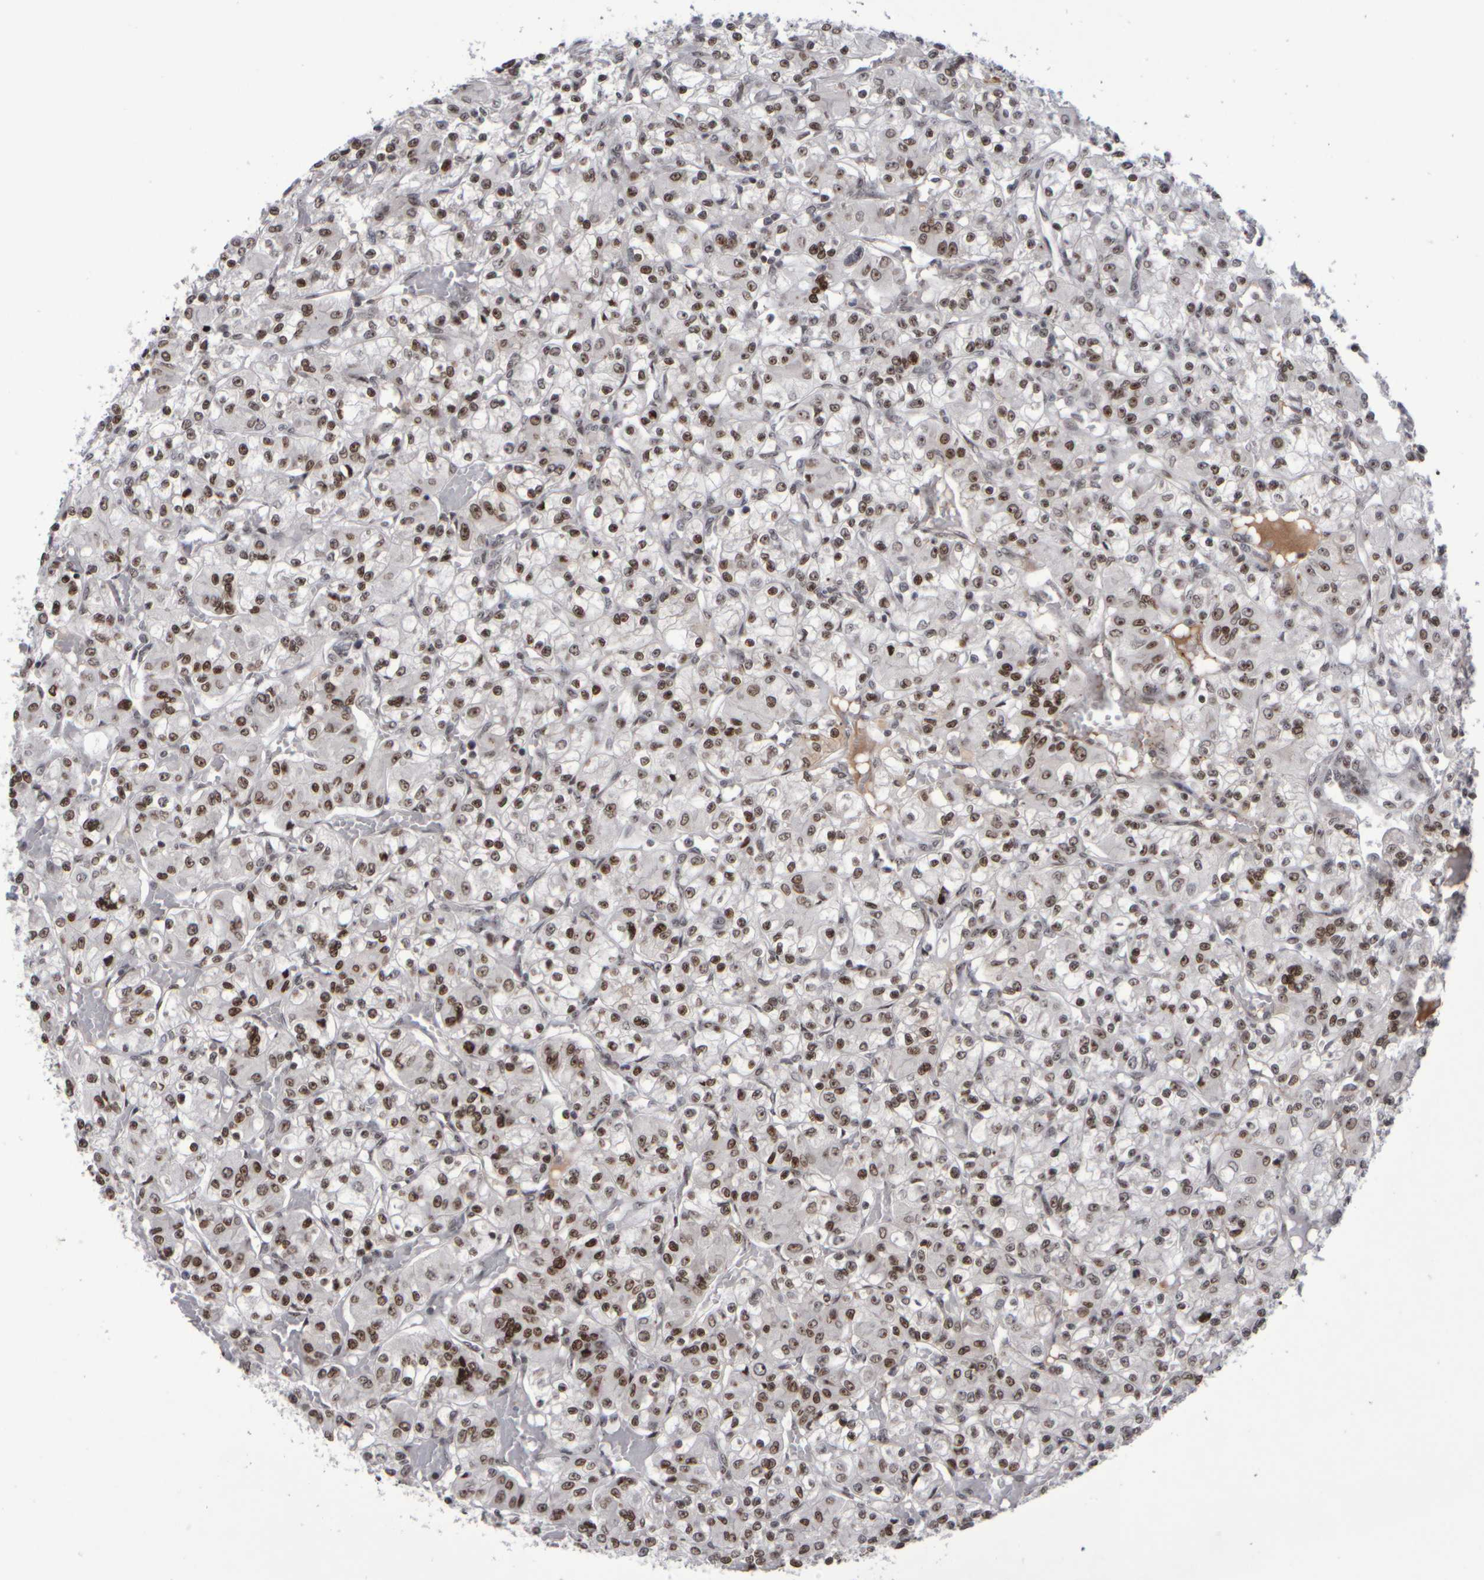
{"staining": {"intensity": "moderate", "quantity": ">75%", "location": "nuclear"}, "tissue": "renal cancer", "cell_type": "Tumor cells", "image_type": "cancer", "snomed": [{"axis": "morphology", "description": "Adenocarcinoma, NOS"}, {"axis": "topography", "description": "Kidney"}], "caption": "High-magnification brightfield microscopy of renal cancer stained with DAB (brown) and counterstained with hematoxylin (blue). tumor cells exhibit moderate nuclear expression is present in about>75% of cells.", "gene": "SURF6", "patient": {"sex": "female", "age": 59}}